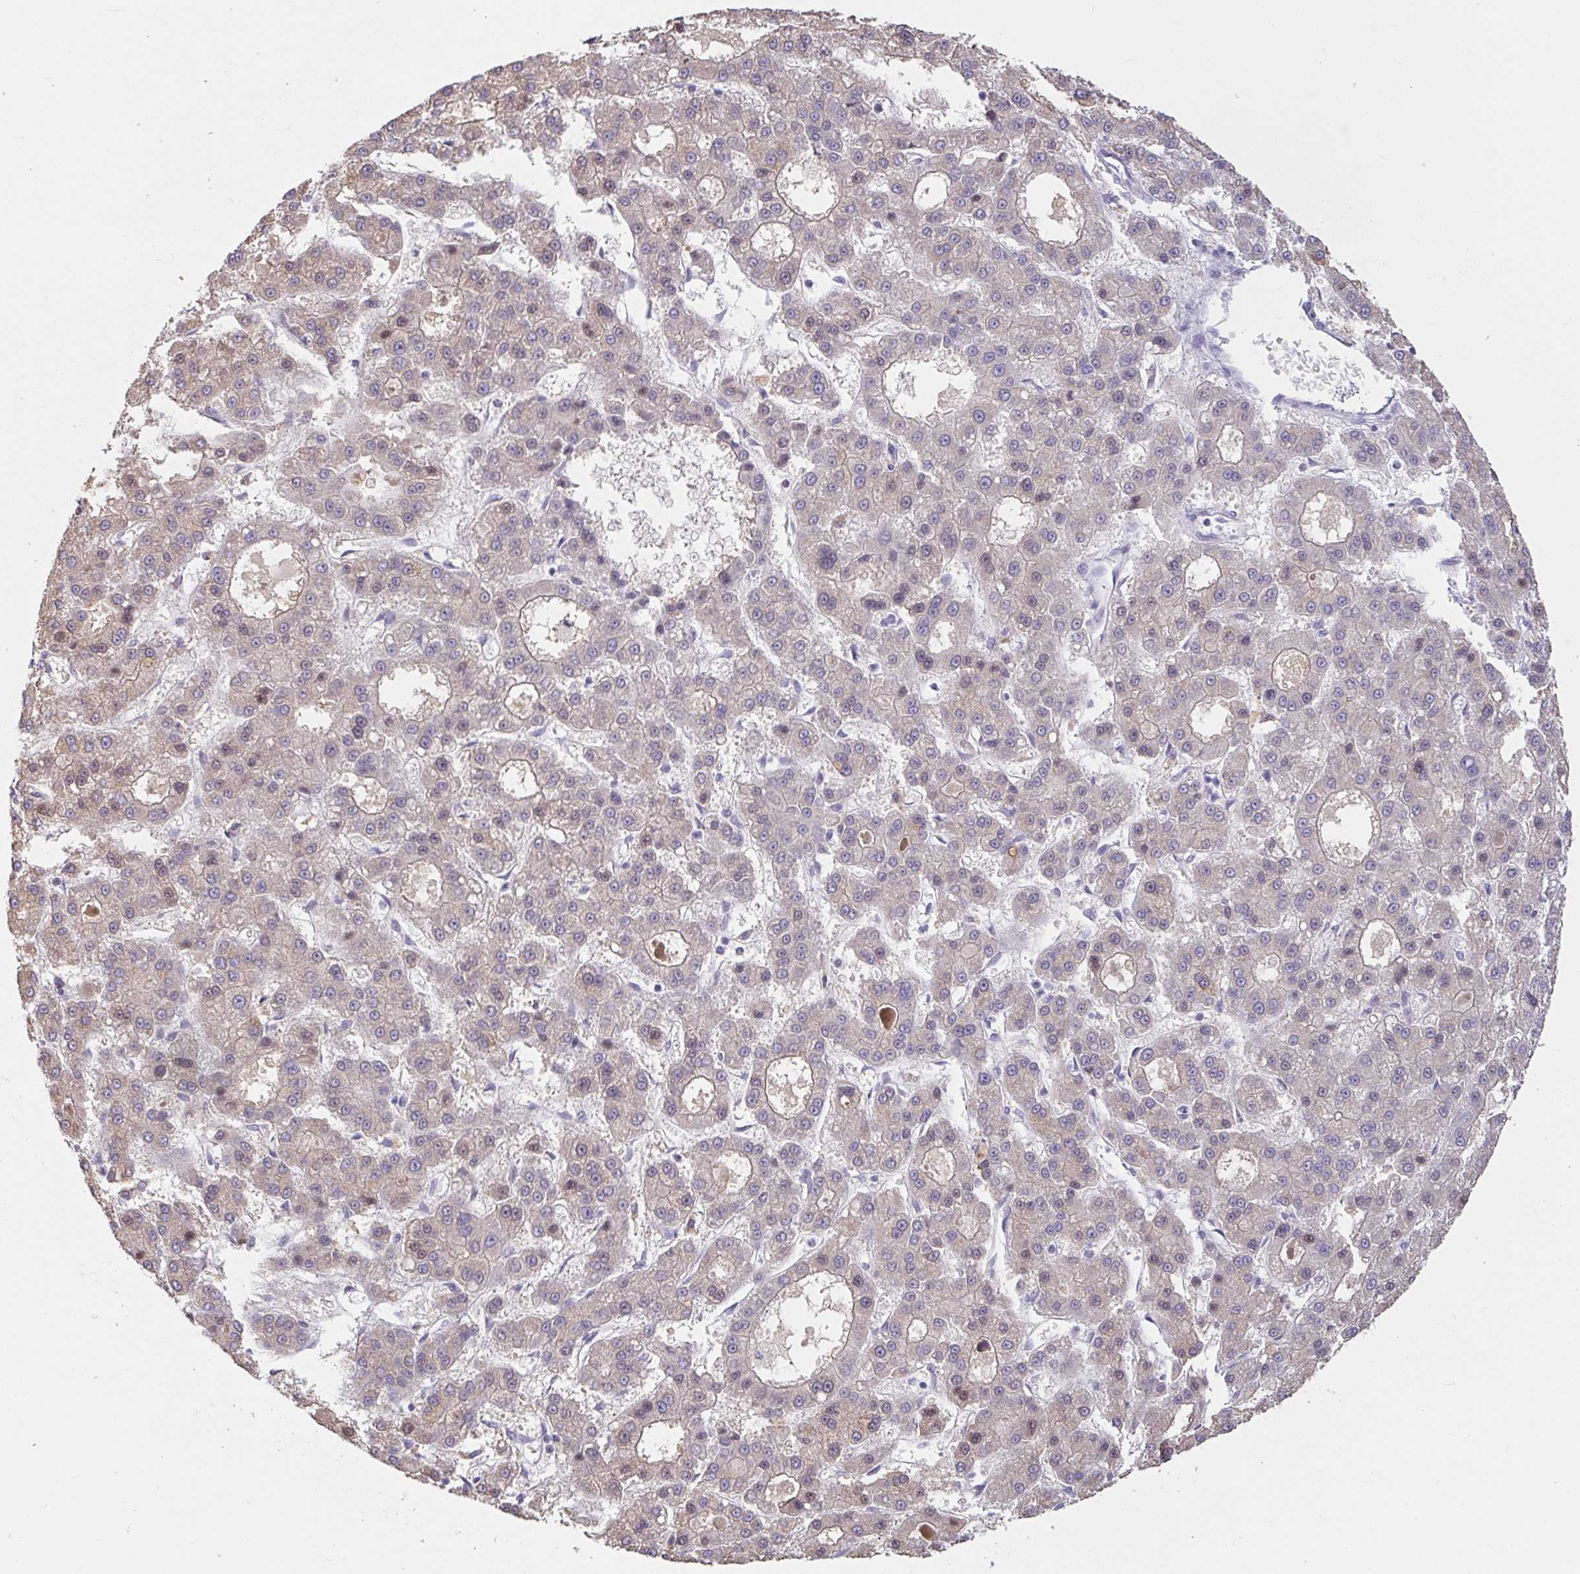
{"staining": {"intensity": "weak", "quantity": ">75%", "location": "cytoplasmic/membranous"}, "tissue": "liver cancer", "cell_type": "Tumor cells", "image_type": "cancer", "snomed": [{"axis": "morphology", "description": "Carcinoma, Hepatocellular, NOS"}, {"axis": "topography", "description": "Liver"}], "caption": "Immunohistochemical staining of human hepatocellular carcinoma (liver) shows low levels of weak cytoplasmic/membranous protein positivity in about >75% of tumor cells.", "gene": "MYC", "patient": {"sex": "male", "age": 70}}